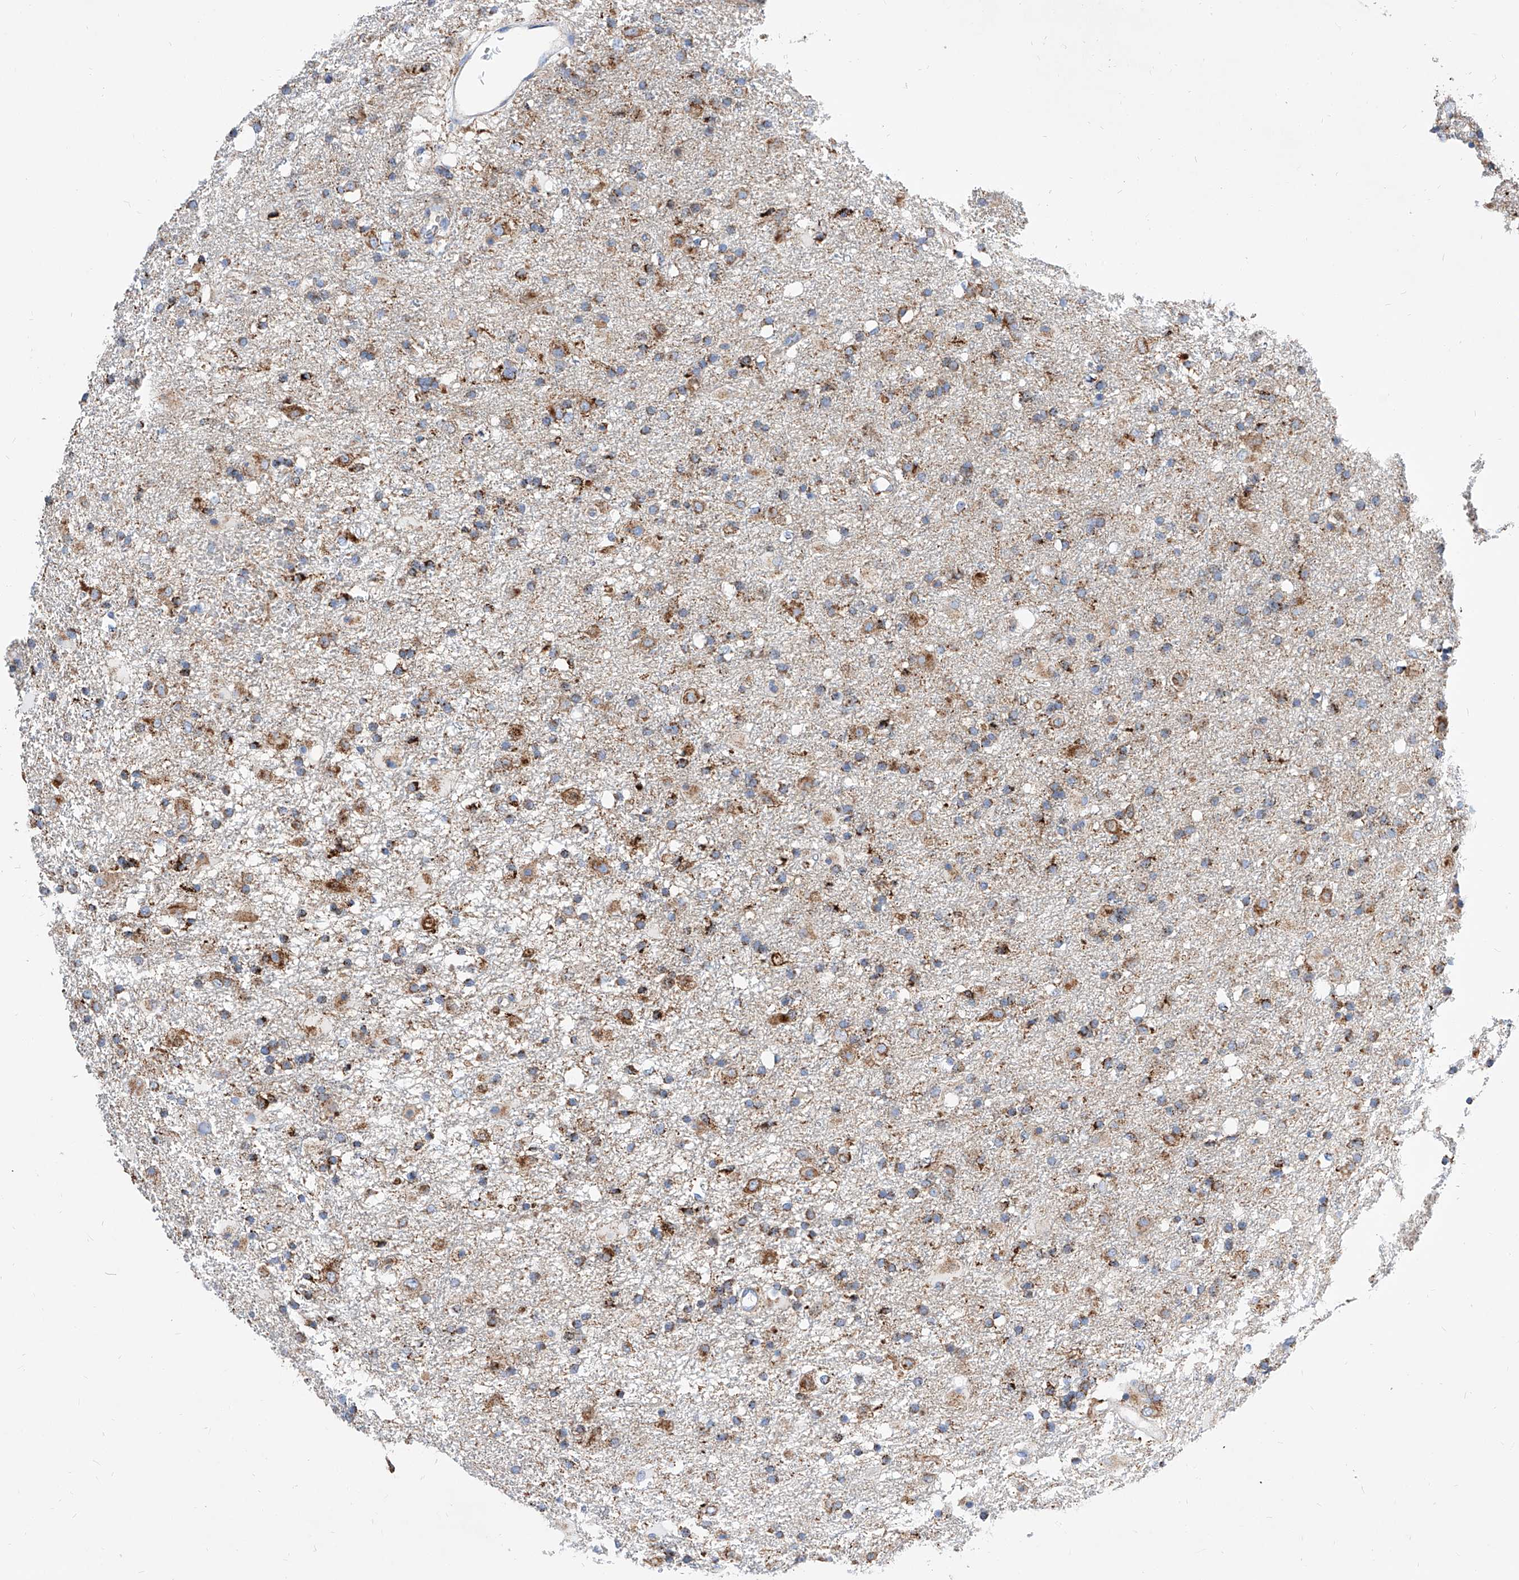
{"staining": {"intensity": "moderate", "quantity": ">75%", "location": "cytoplasmic/membranous"}, "tissue": "glioma", "cell_type": "Tumor cells", "image_type": "cancer", "snomed": [{"axis": "morphology", "description": "Glioma, malignant, Low grade"}, {"axis": "topography", "description": "Brain"}], "caption": "Malignant low-grade glioma was stained to show a protein in brown. There is medium levels of moderate cytoplasmic/membranous positivity in approximately >75% of tumor cells. The protein is stained brown, and the nuclei are stained in blue (DAB IHC with brightfield microscopy, high magnification).", "gene": "CPNE5", "patient": {"sex": "male", "age": 65}}